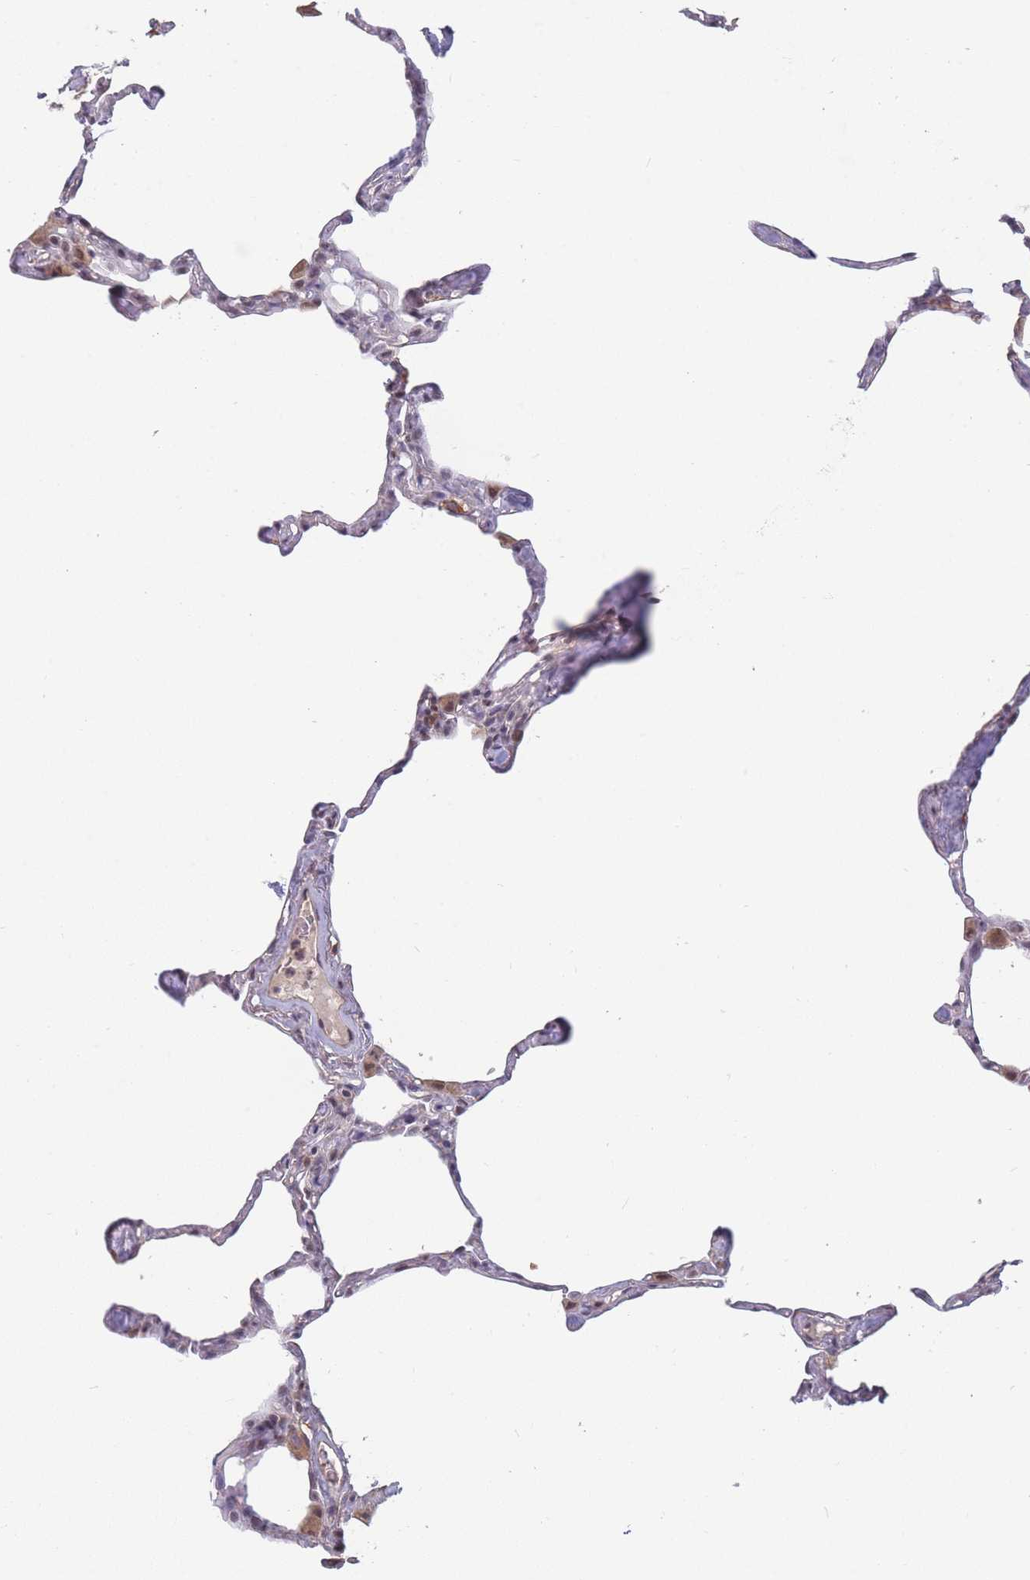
{"staining": {"intensity": "negative", "quantity": "none", "location": "none"}, "tissue": "lung", "cell_type": "Alveolar cells", "image_type": "normal", "snomed": [{"axis": "morphology", "description": "Normal tissue, NOS"}, {"axis": "topography", "description": "Lung"}], "caption": "The immunohistochemistry micrograph has no significant expression in alveolar cells of lung. (DAB immunohistochemistry with hematoxylin counter stain).", "gene": "SNRPA1", "patient": {"sex": "male", "age": 65}}